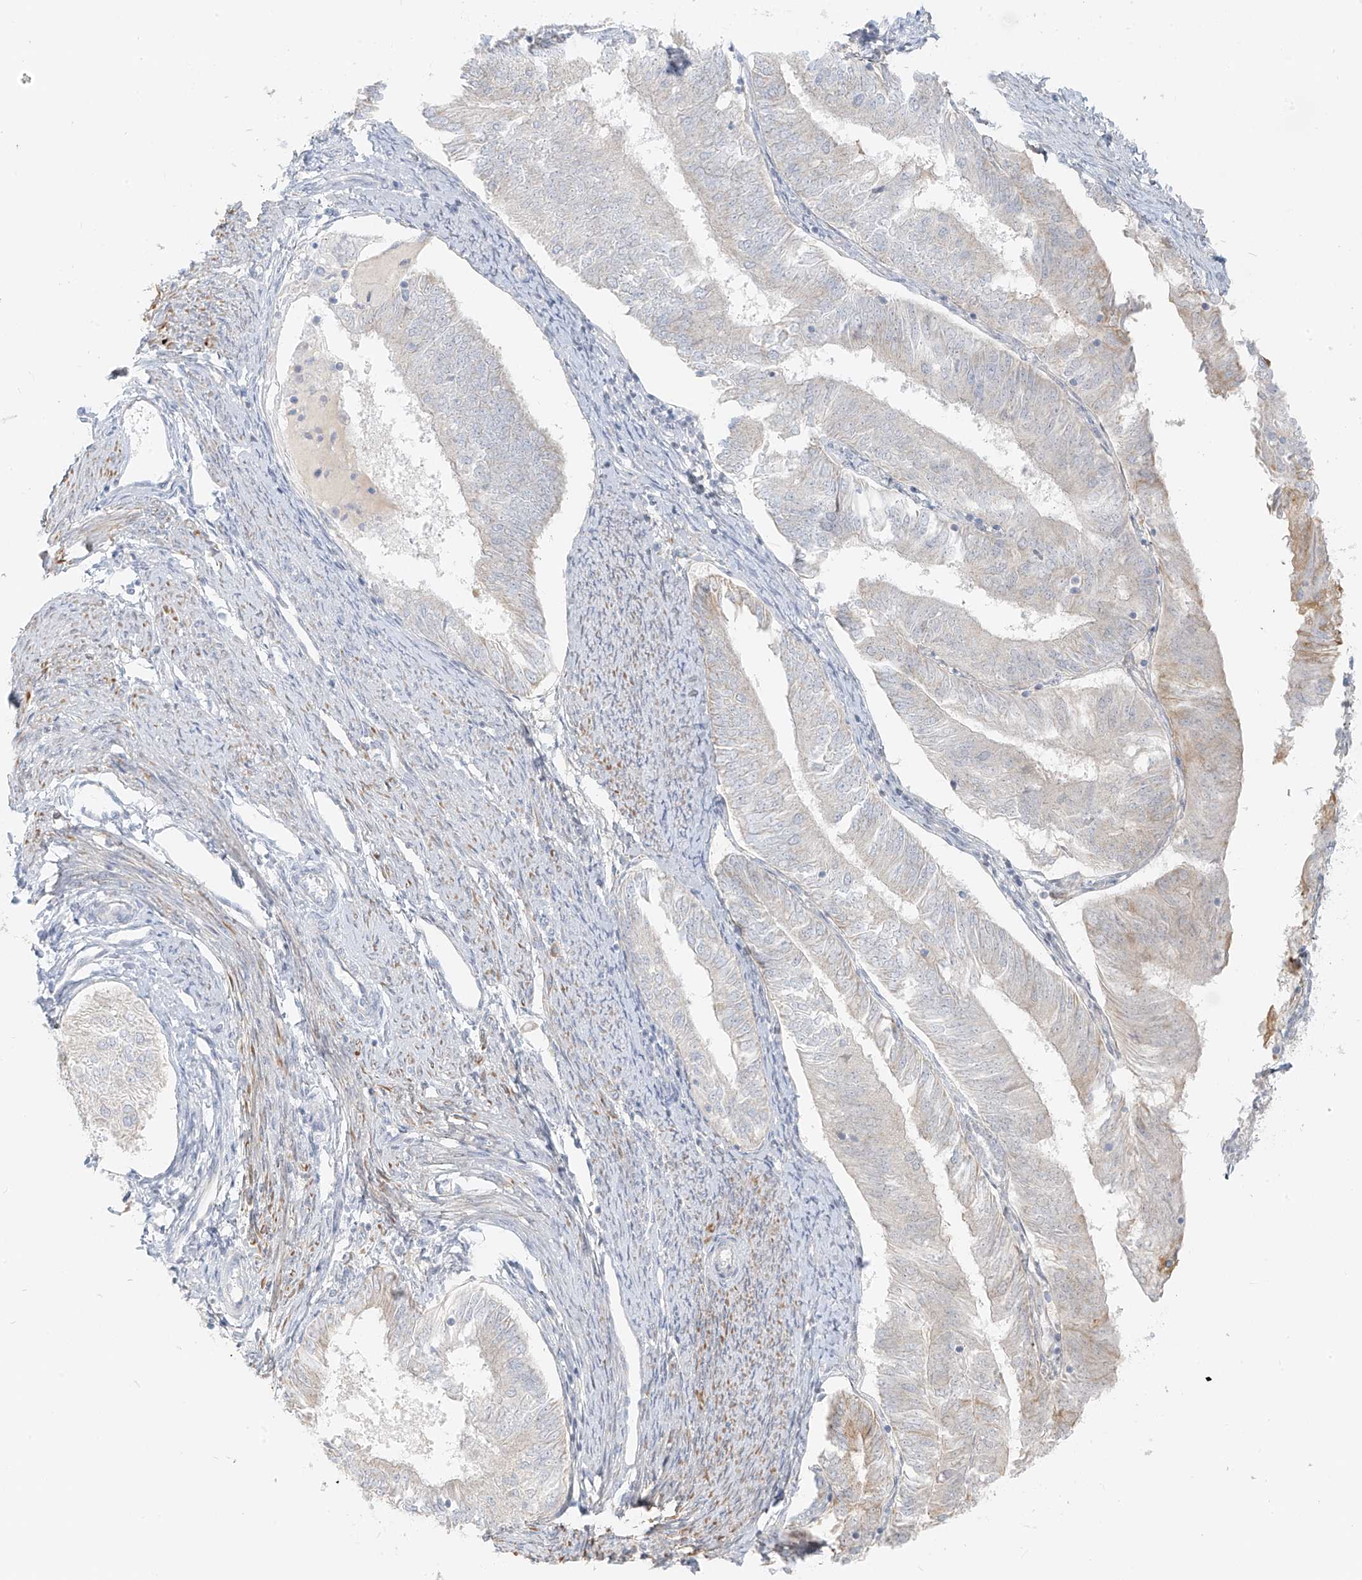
{"staining": {"intensity": "negative", "quantity": "none", "location": "none"}, "tissue": "endometrial cancer", "cell_type": "Tumor cells", "image_type": "cancer", "snomed": [{"axis": "morphology", "description": "Adenocarcinoma, NOS"}, {"axis": "topography", "description": "Endometrium"}], "caption": "Histopathology image shows no significant protein expression in tumor cells of endometrial cancer (adenocarcinoma). (DAB (3,3'-diaminobenzidine) immunohistochemistry (IHC), high magnification).", "gene": "UST", "patient": {"sex": "female", "age": 58}}